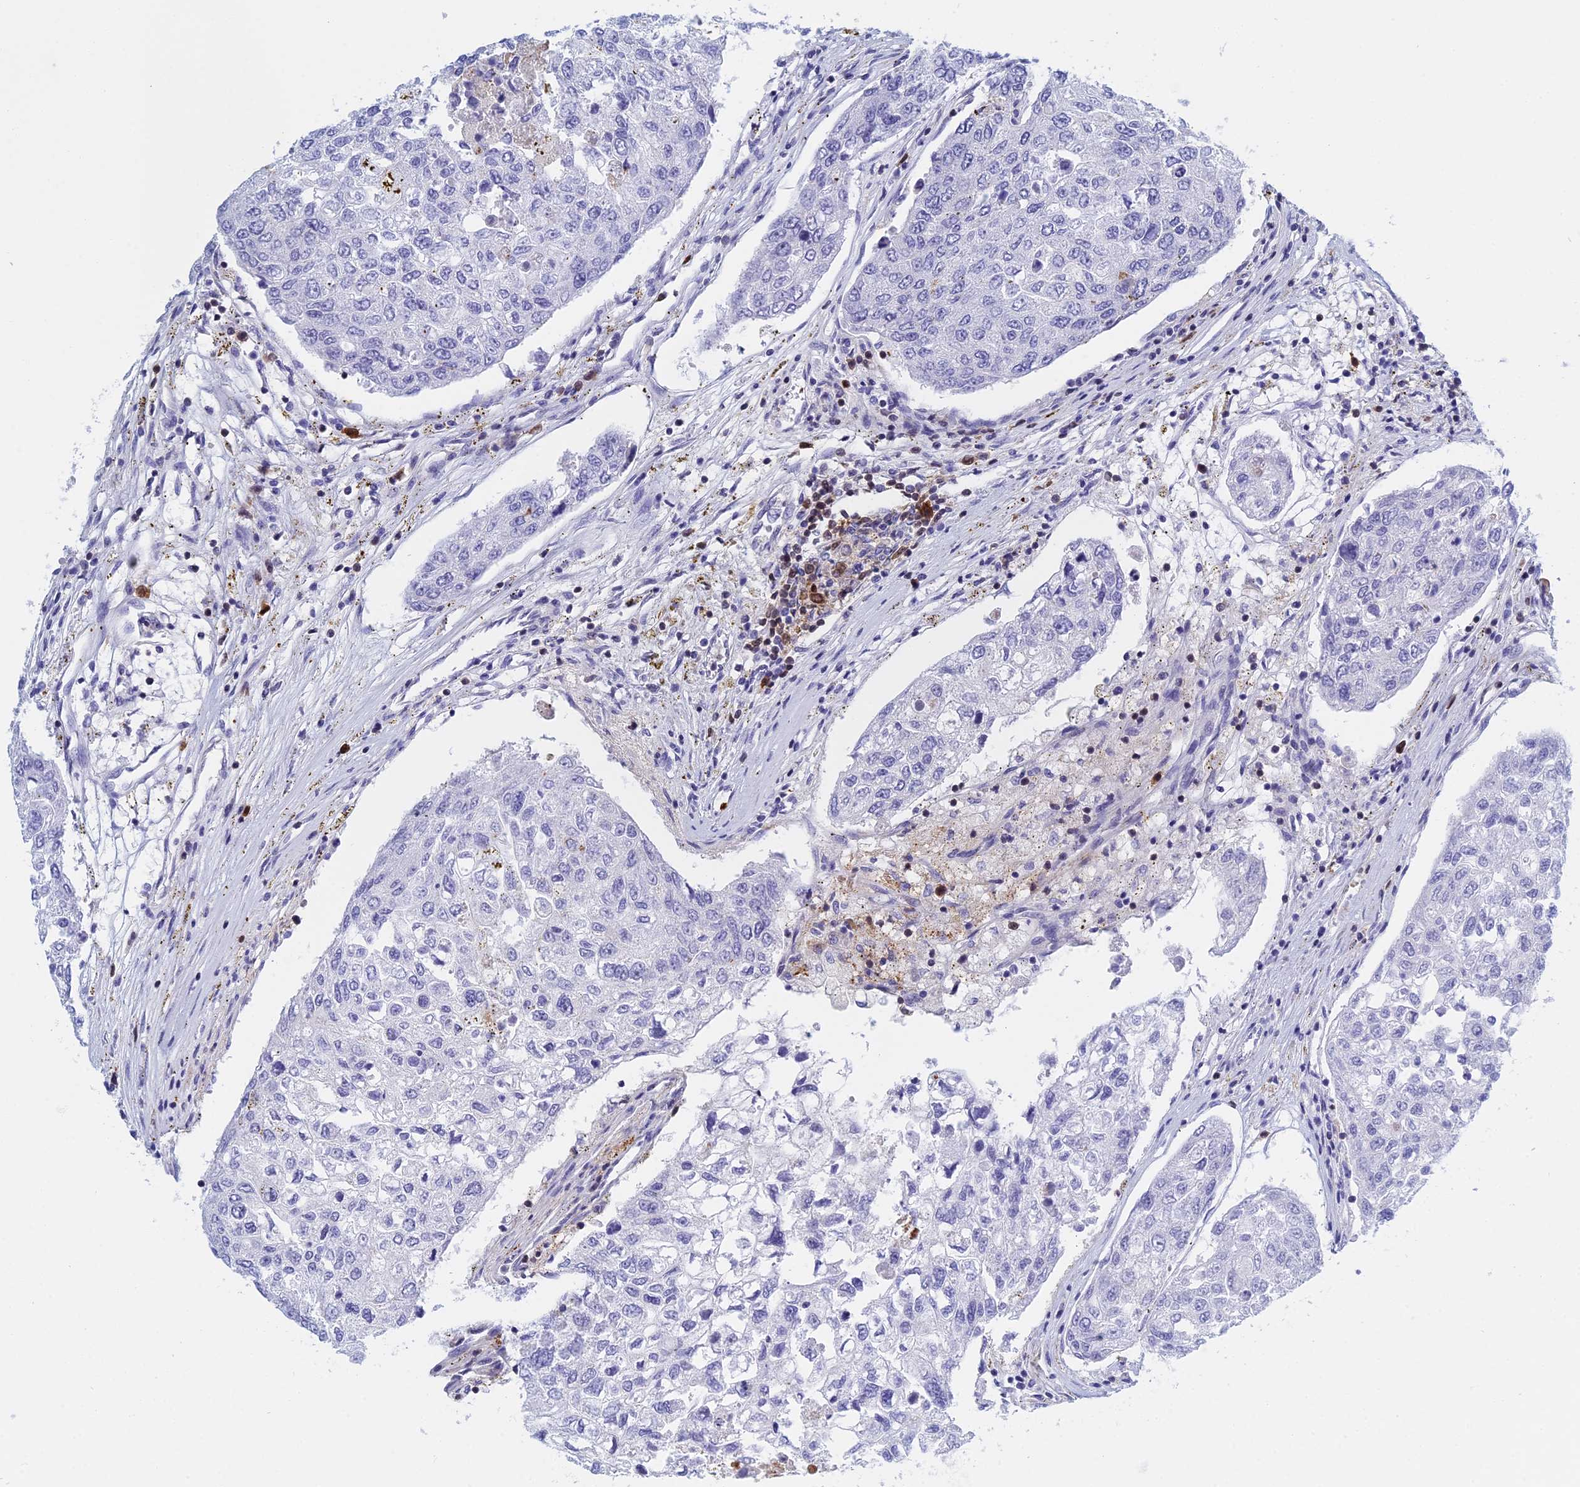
{"staining": {"intensity": "negative", "quantity": "none", "location": "none"}, "tissue": "urothelial cancer", "cell_type": "Tumor cells", "image_type": "cancer", "snomed": [{"axis": "morphology", "description": "Urothelial carcinoma, High grade"}, {"axis": "topography", "description": "Lymph node"}, {"axis": "topography", "description": "Urinary bladder"}], "caption": "An immunohistochemistry (IHC) micrograph of urothelial cancer is shown. There is no staining in tumor cells of urothelial cancer.", "gene": "NAA10", "patient": {"sex": "male", "age": 51}}